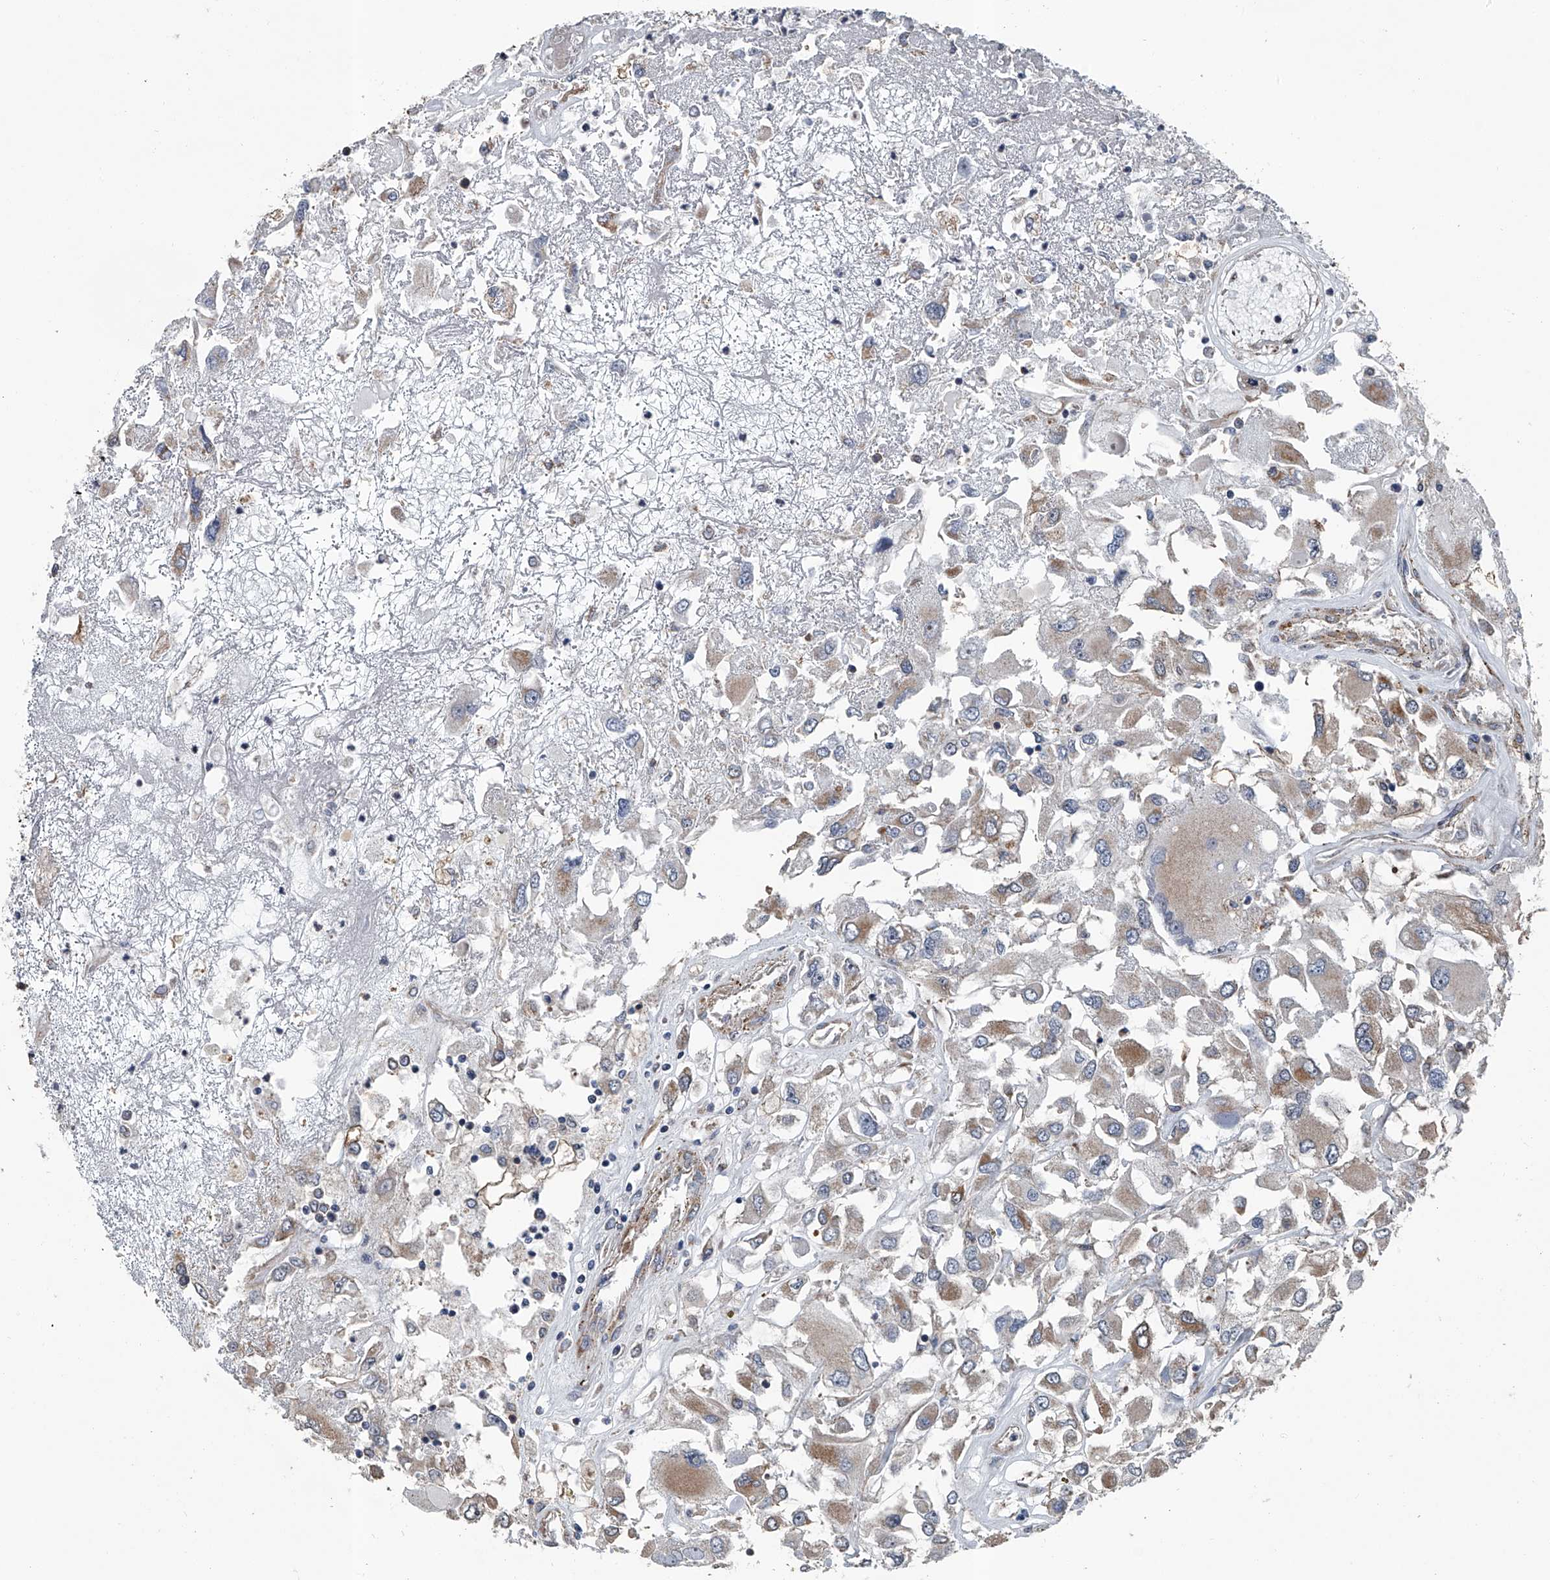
{"staining": {"intensity": "weak", "quantity": "25%-75%", "location": "cytoplasmic/membranous"}, "tissue": "renal cancer", "cell_type": "Tumor cells", "image_type": "cancer", "snomed": [{"axis": "morphology", "description": "Adenocarcinoma, NOS"}, {"axis": "topography", "description": "Kidney"}], "caption": "An image showing weak cytoplasmic/membranous staining in approximately 25%-75% of tumor cells in renal cancer, as visualized by brown immunohistochemical staining.", "gene": "LDLRAD2", "patient": {"sex": "female", "age": 52}}